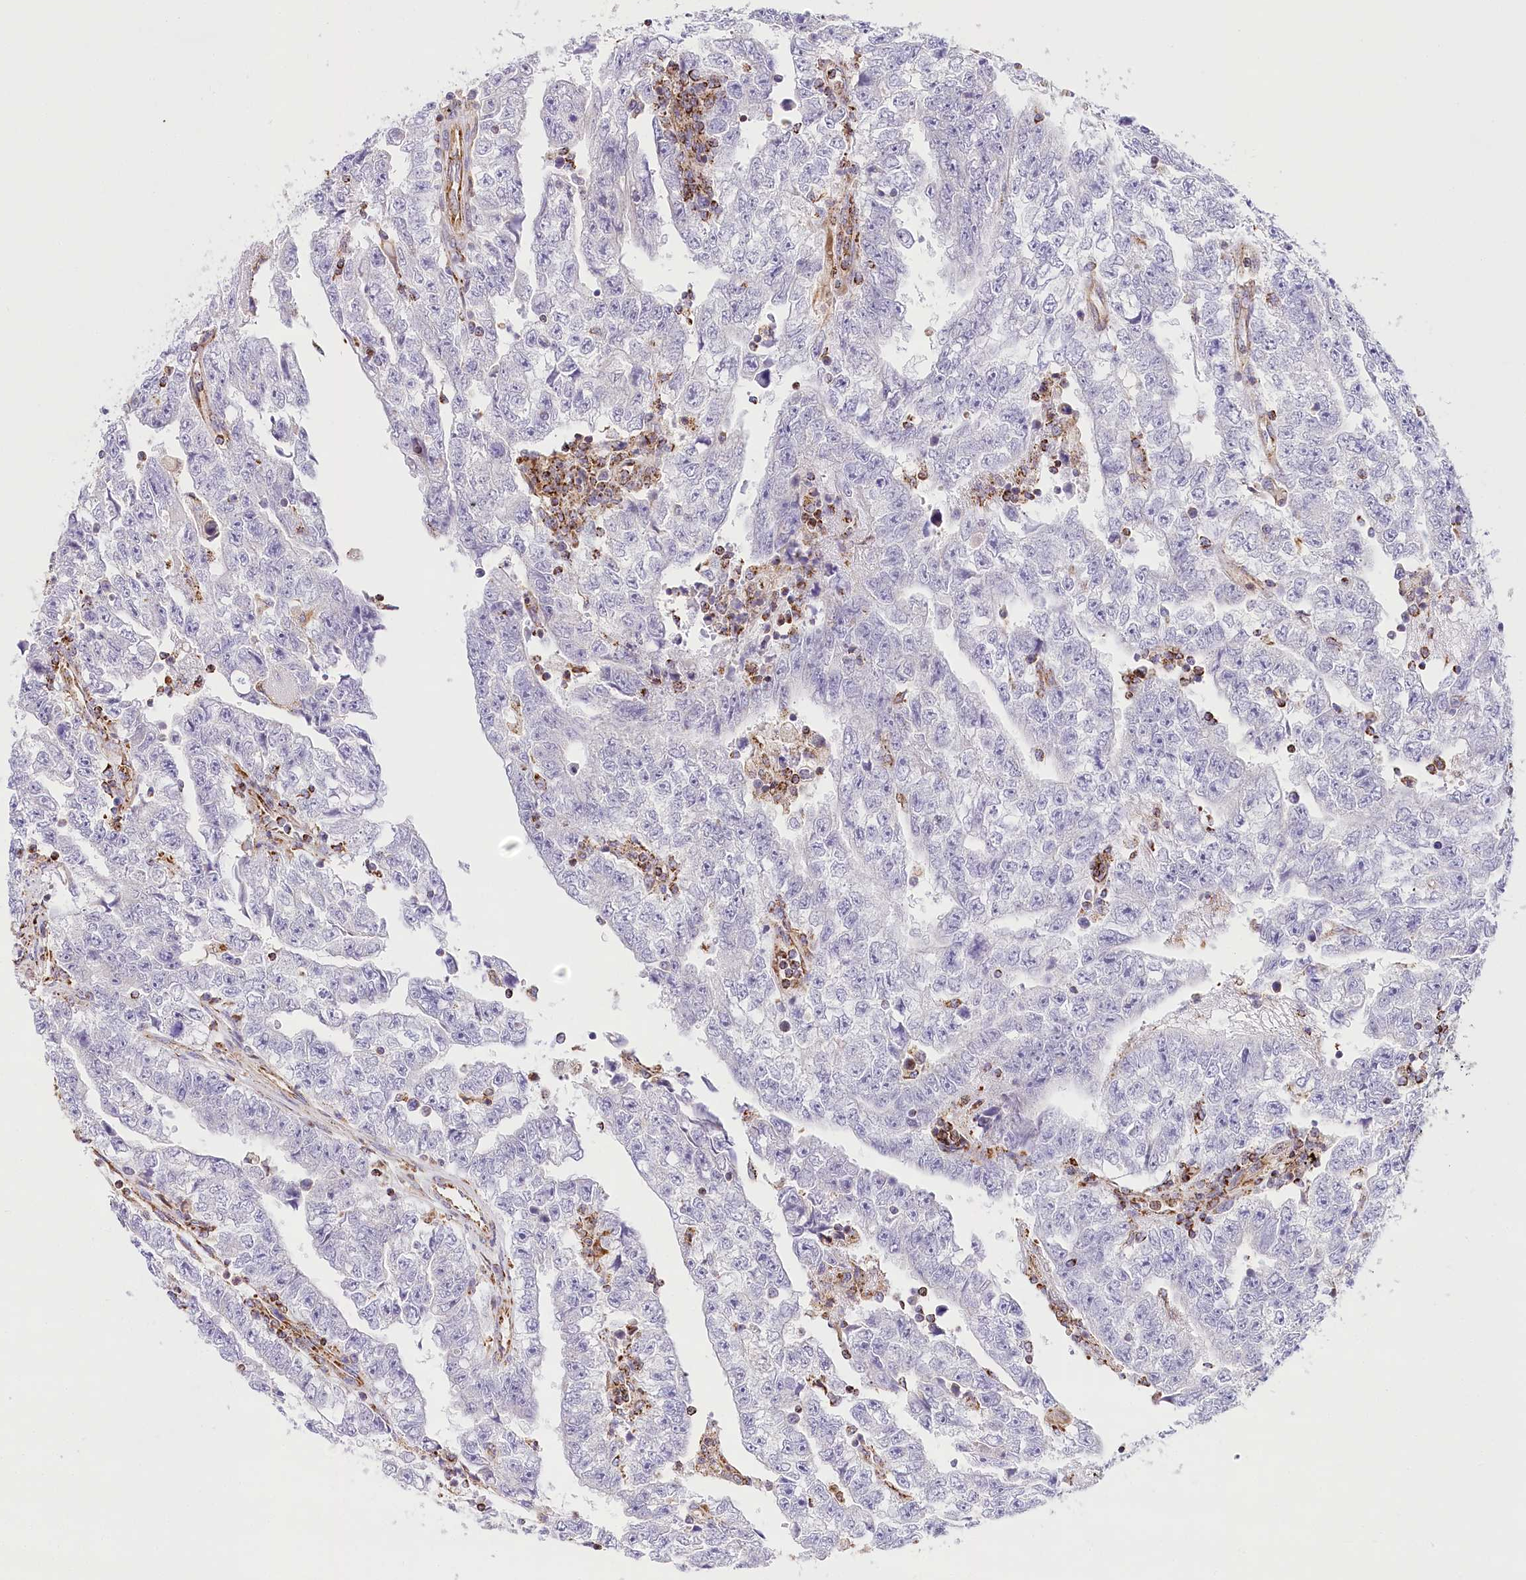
{"staining": {"intensity": "negative", "quantity": "none", "location": "none"}, "tissue": "testis cancer", "cell_type": "Tumor cells", "image_type": "cancer", "snomed": [{"axis": "morphology", "description": "Carcinoma, Embryonal, NOS"}, {"axis": "topography", "description": "Testis"}], "caption": "A high-resolution image shows immunohistochemistry (IHC) staining of testis cancer (embryonal carcinoma), which shows no significant positivity in tumor cells.", "gene": "LSS", "patient": {"sex": "male", "age": 25}}